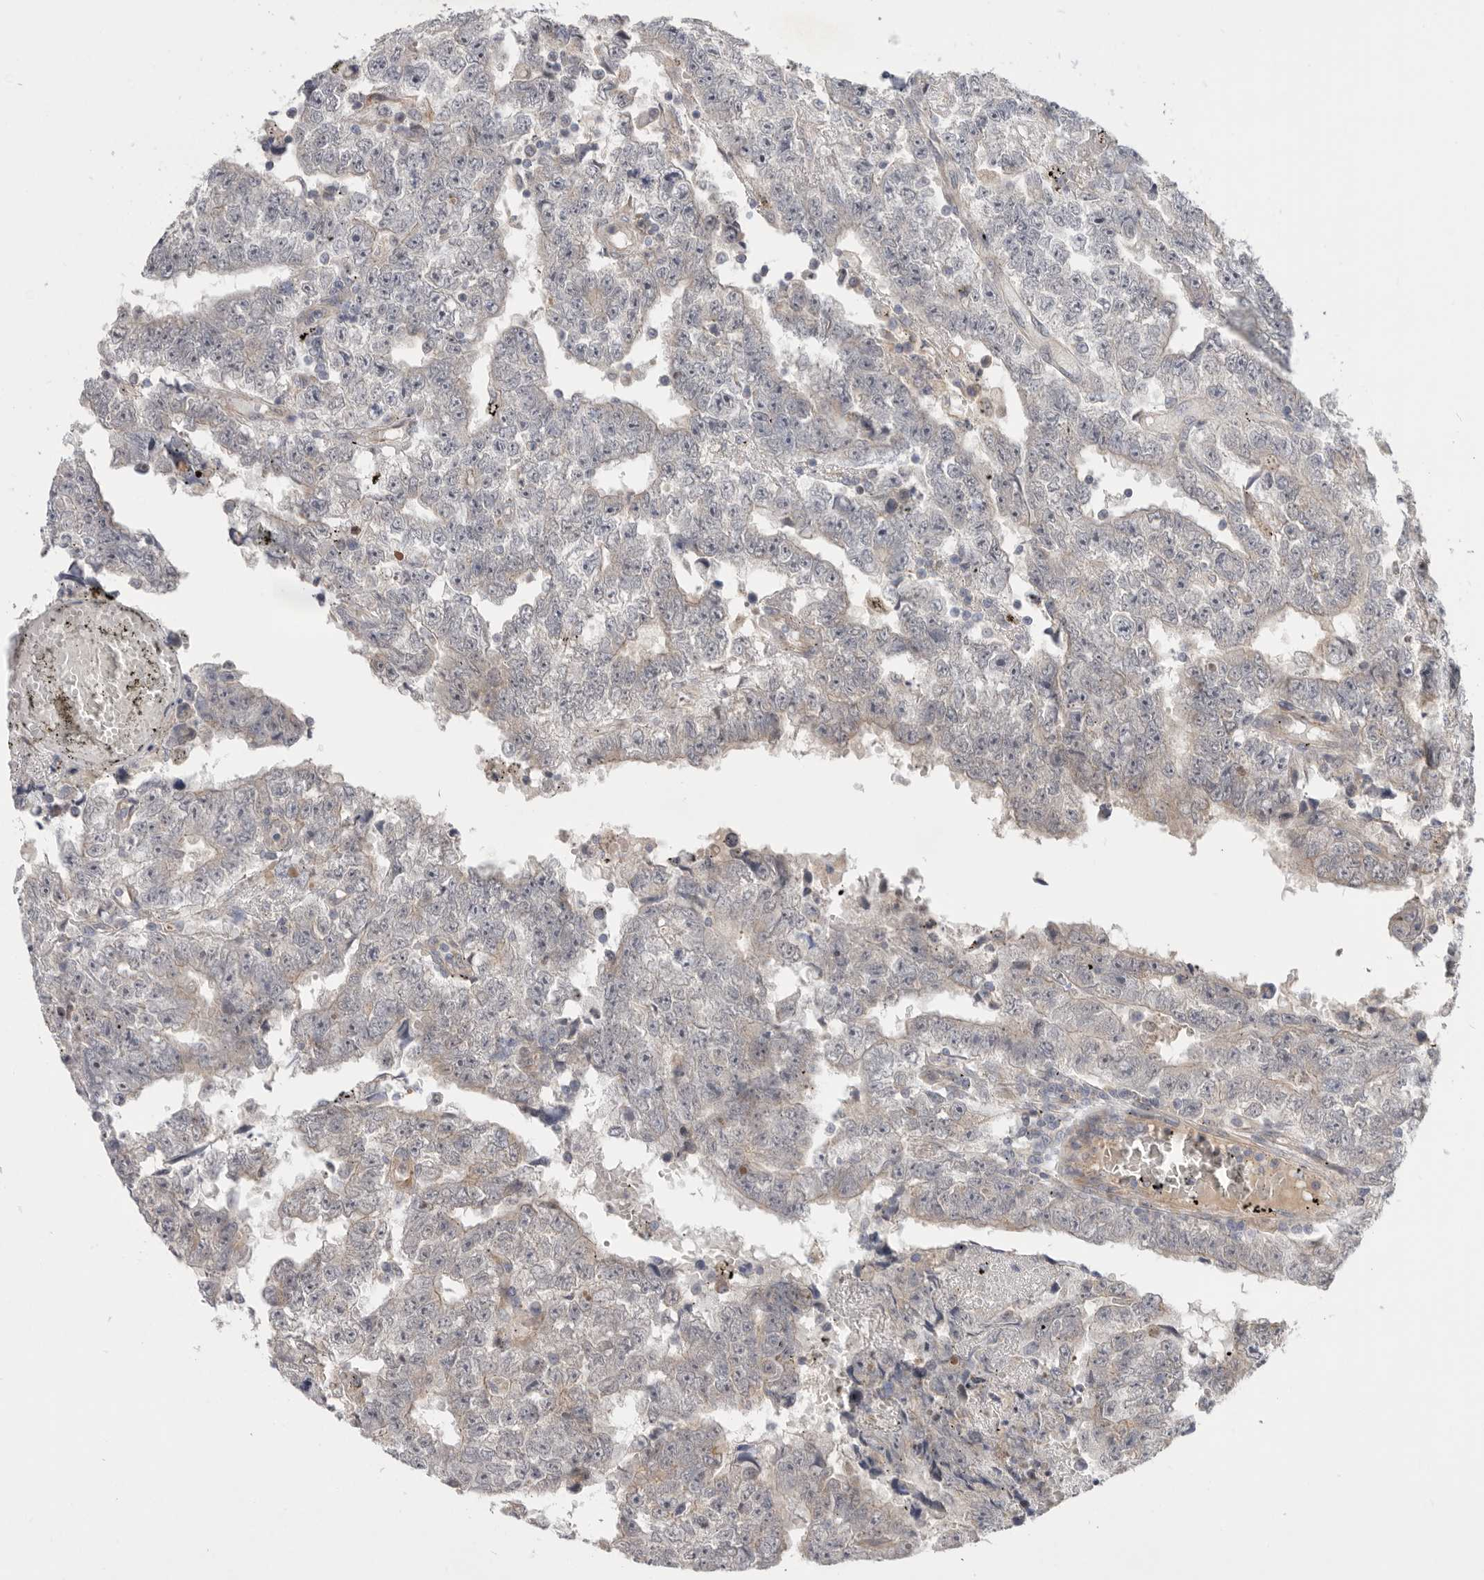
{"staining": {"intensity": "negative", "quantity": "none", "location": "none"}, "tissue": "testis cancer", "cell_type": "Tumor cells", "image_type": "cancer", "snomed": [{"axis": "morphology", "description": "Carcinoma, Embryonal, NOS"}, {"axis": "topography", "description": "Testis"}], "caption": "A high-resolution image shows immunohistochemistry staining of testis cancer, which displays no significant staining in tumor cells. (Brightfield microscopy of DAB immunohistochemistry (IHC) at high magnification).", "gene": "MTFR1L", "patient": {"sex": "male", "age": 25}}